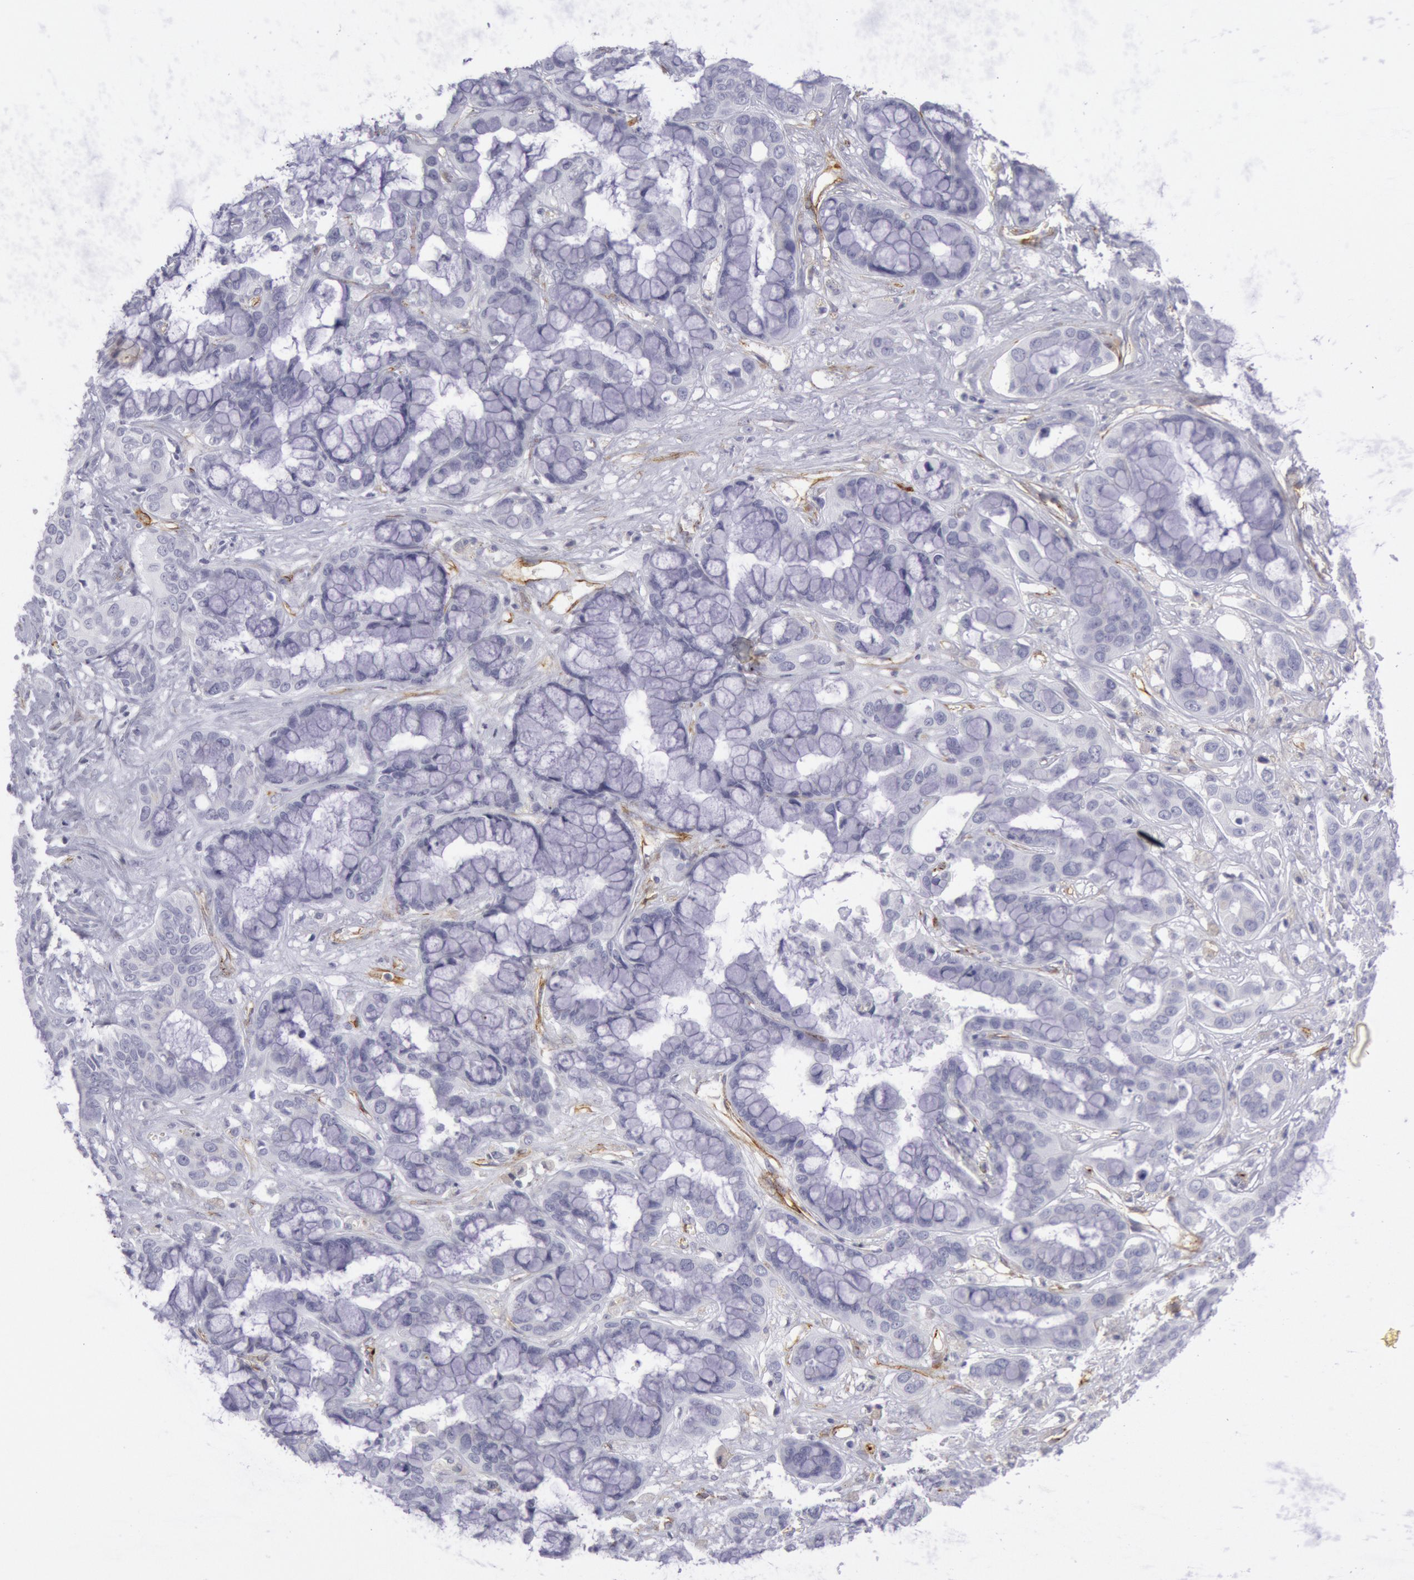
{"staining": {"intensity": "negative", "quantity": "none", "location": "none"}, "tissue": "liver cancer", "cell_type": "Tumor cells", "image_type": "cancer", "snomed": [{"axis": "morphology", "description": "Cholangiocarcinoma"}, {"axis": "topography", "description": "Liver"}], "caption": "This is an IHC micrograph of human liver cholangiocarcinoma. There is no positivity in tumor cells.", "gene": "CDH13", "patient": {"sex": "female", "age": 65}}